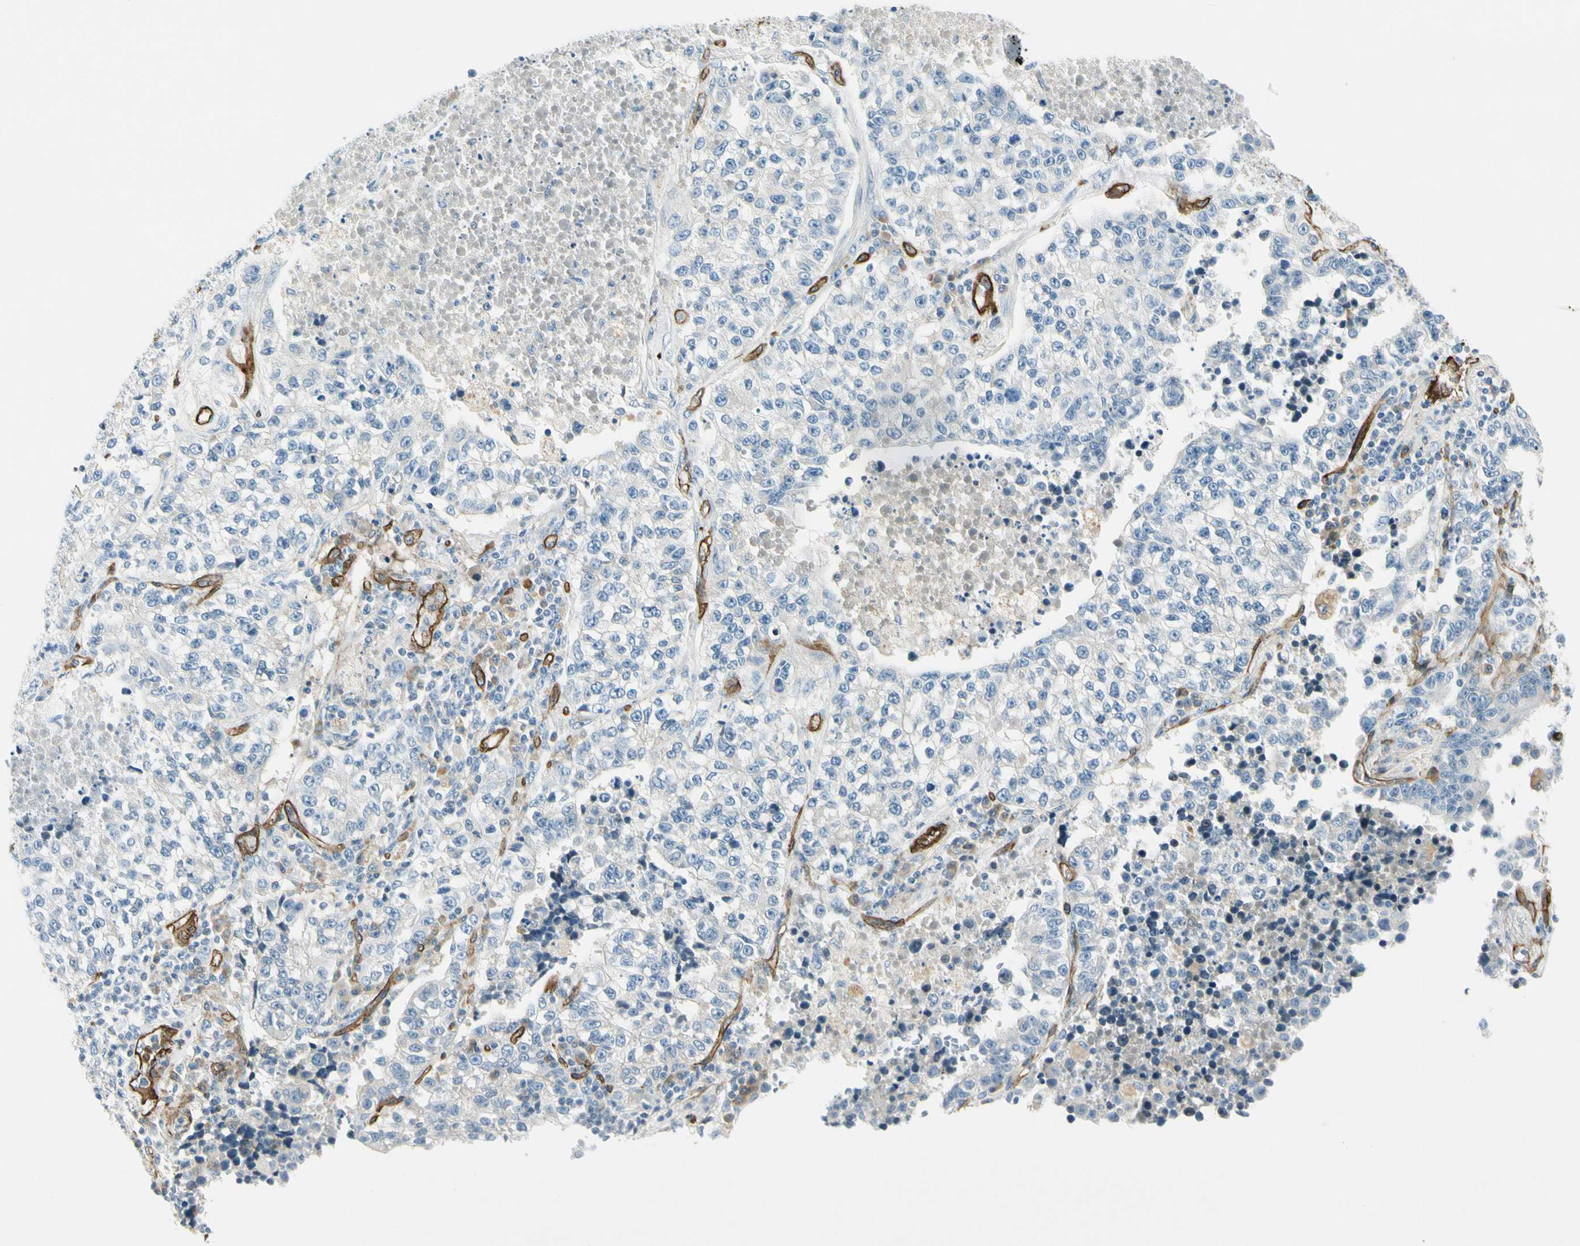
{"staining": {"intensity": "negative", "quantity": "none", "location": "none"}, "tissue": "lung cancer", "cell_type": "Tumor cells", "image_type": "cancer", "snomed": [{"axis": "morphology", "description": "Adenocarcinoma, NOS"}, {"axis": "topography", "description": "Lung"}], "caption": "High magnification brightfield microscopy of lung cancer (adenocarcinoma) stained with DAB (3,3'-diaminobenzidine) (brown) and counterstained with hematoxylin (blue): tumor cells show no significant expression.", "gene": "CD93", "patient": {"sex": "male", "age": 49}}